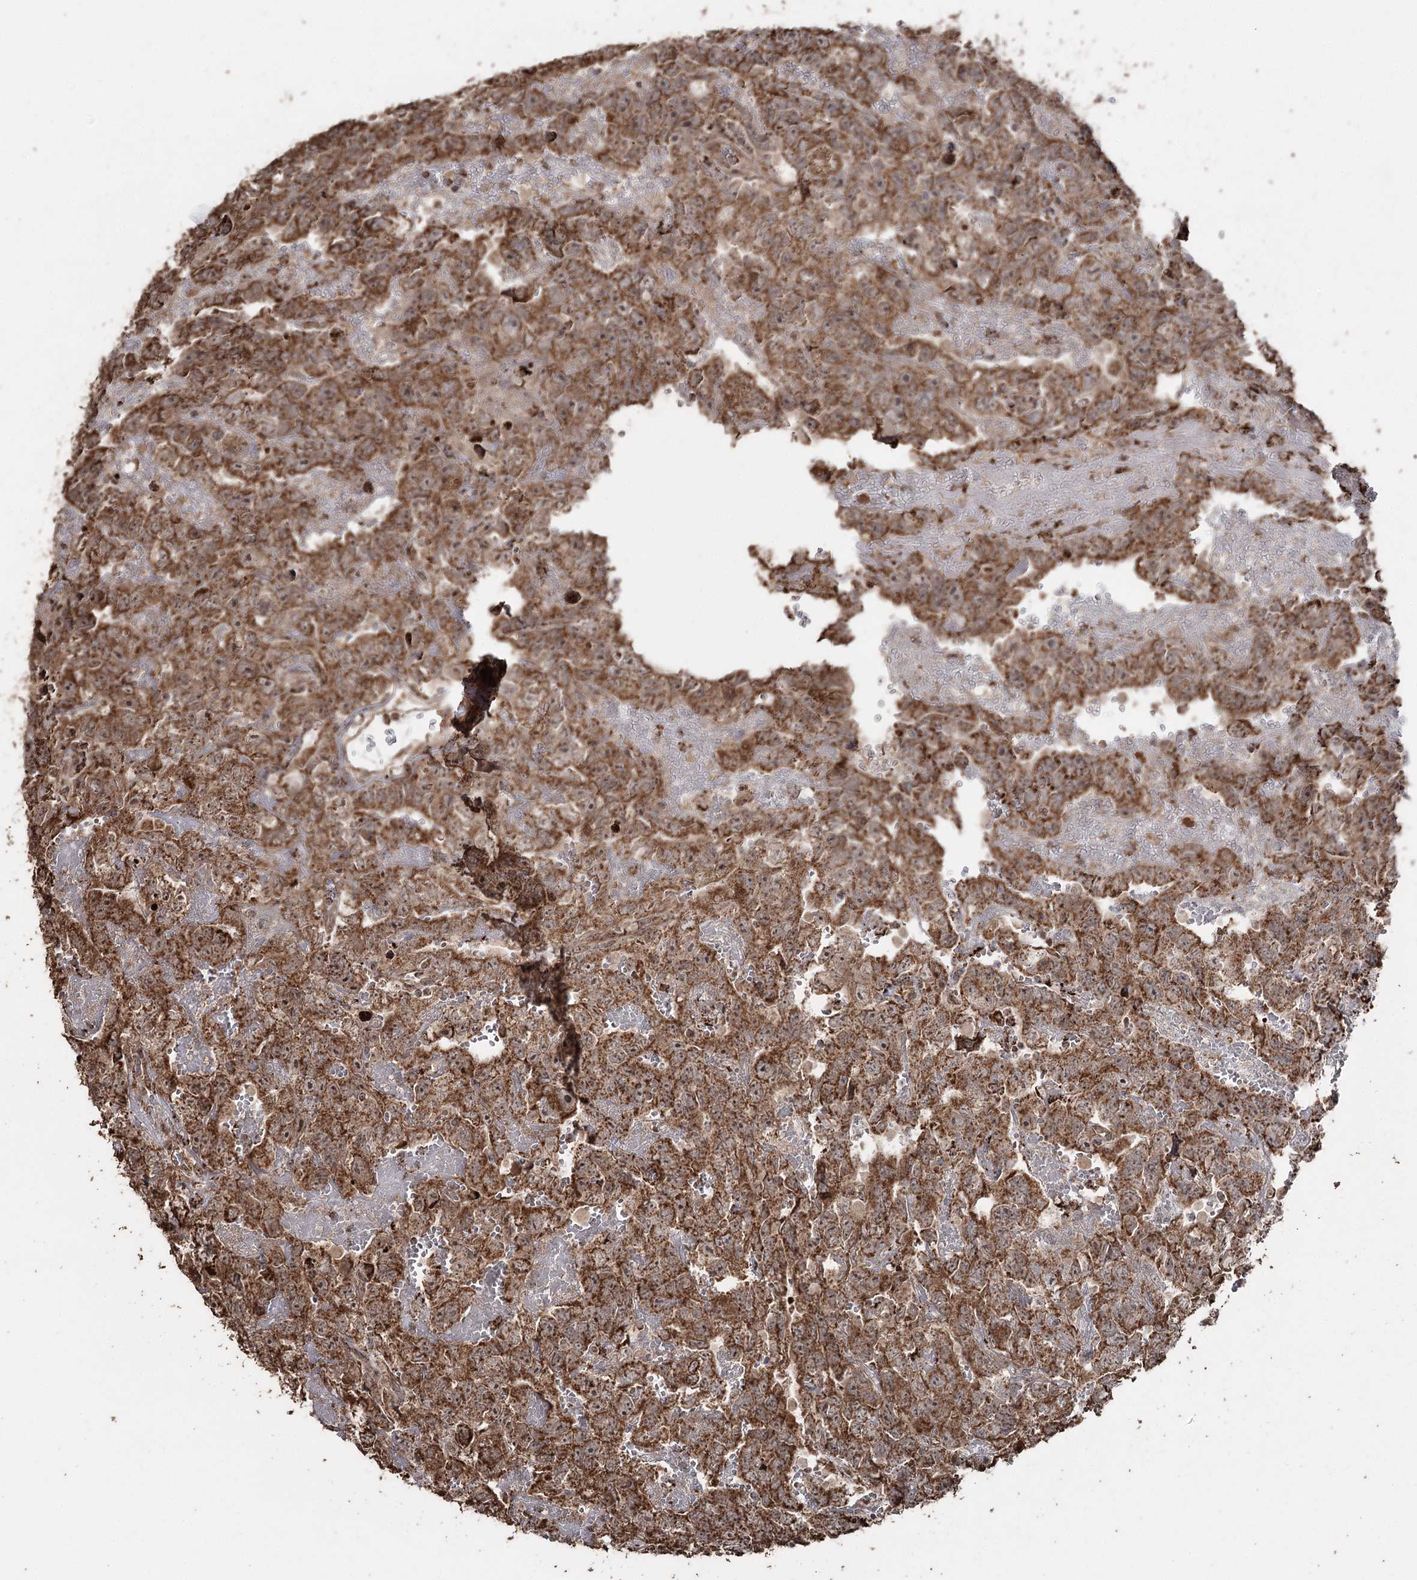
{"staining": {"intensity": "moderate", "quantity": ">75%", "location": "cytoplasmic/membranous"}, "tissue": "testis cancer", "cell_type": "Tumor cells", "image_type": "cancer", "snomed": [{"axis": "morphology", "description": "Carcinoma, Embryonal, NOS"}, {"axis": "topography", "description": "Testis"}], "caption": "Protein expression analysis of testis embryonal carcinoma reveals moderate cytoplasmic/membranous positivity in approximately >75% of tumor cells.", "gene": "SLF2", "patient": {"sex": "male", "age": 45}}